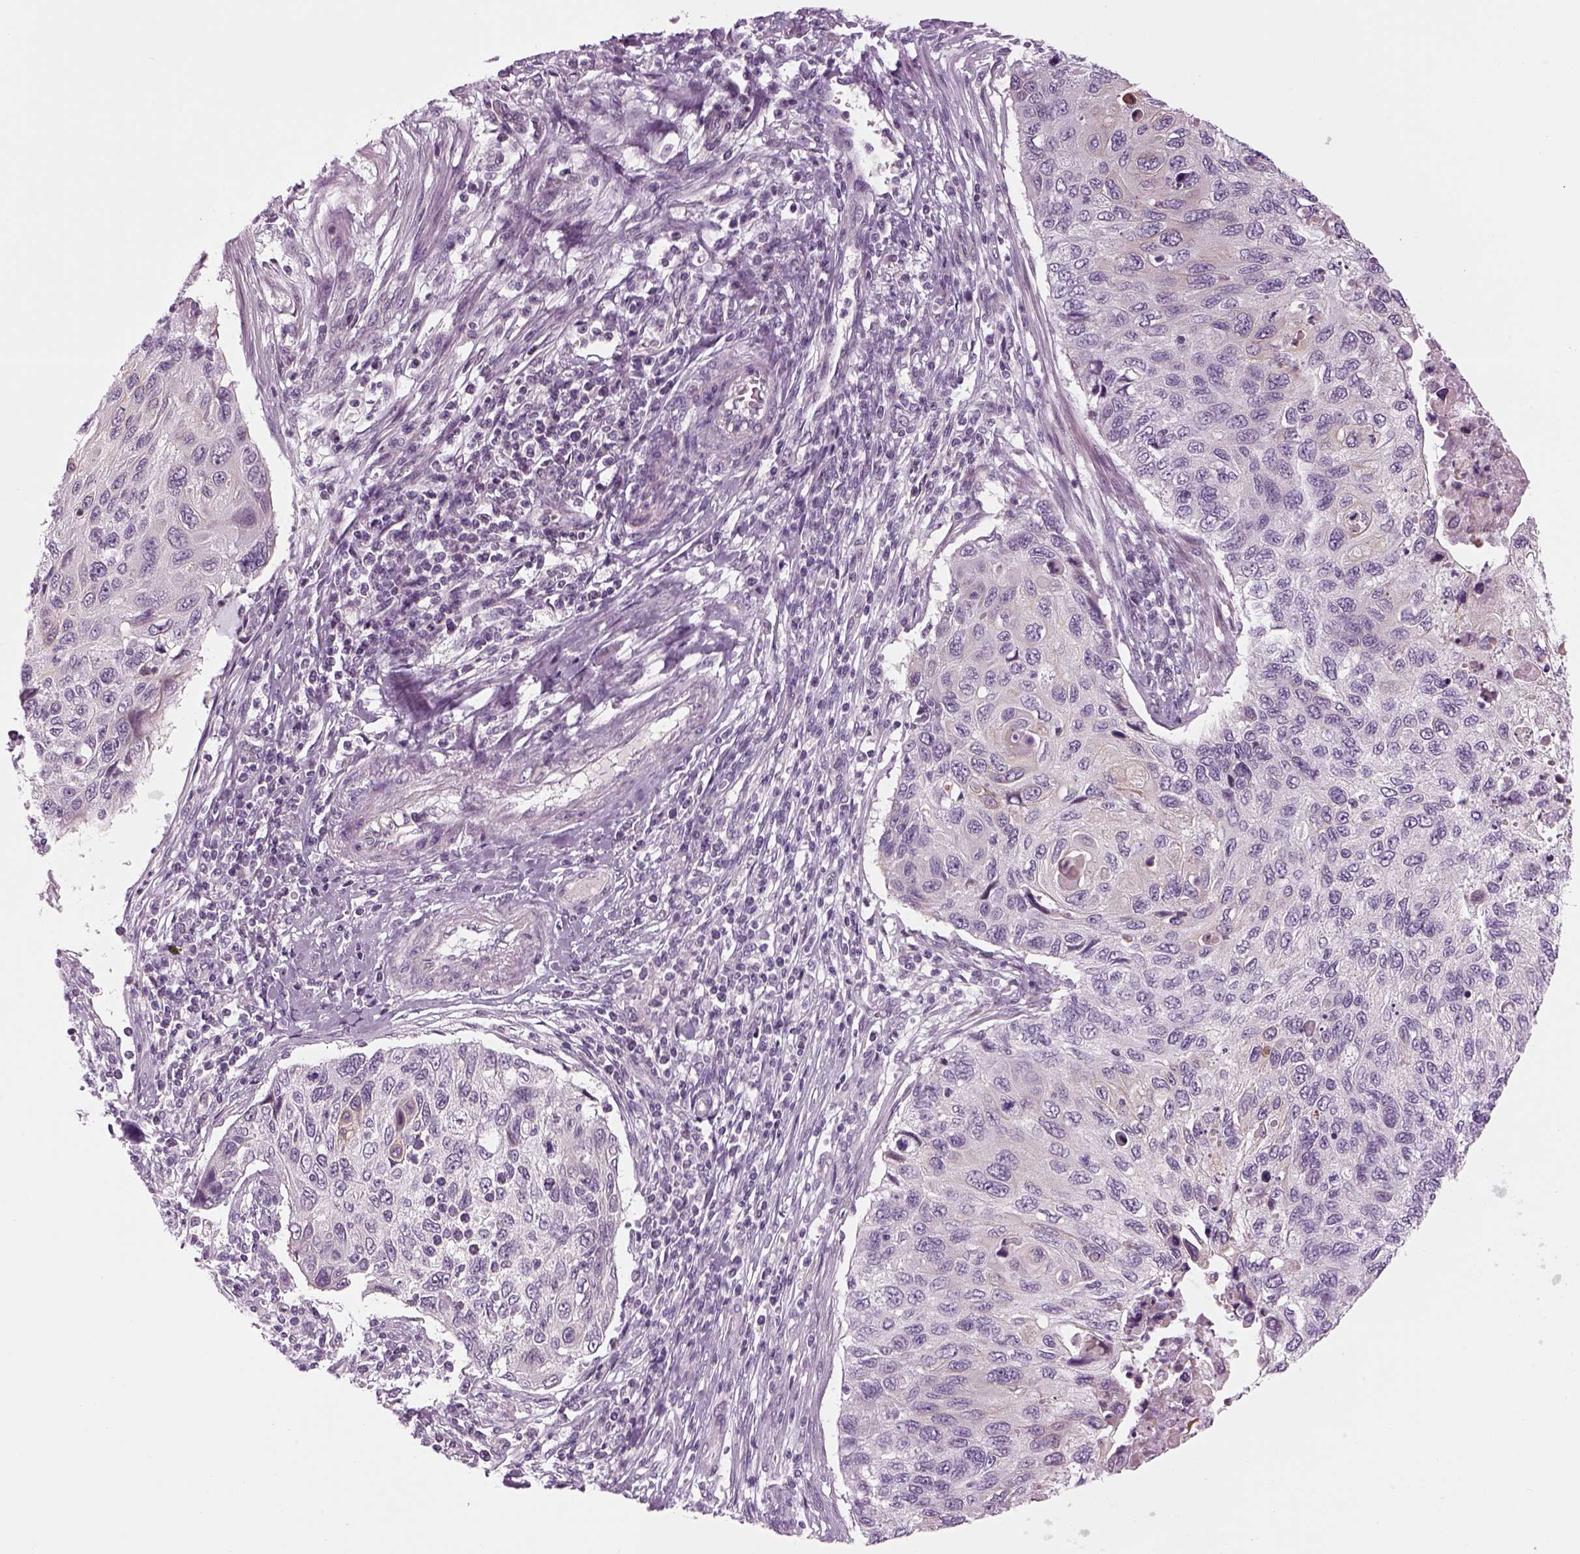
{"staining": {"intensity": "negative", "quantity": "none", "location": "none"}, "tissue": "cervical cancer", "cell_type": "Tumor cells", "image_type": "cancer", "snomed": [{"axis": "morphology", "description": "Squamous cell carcinoma, NOS"}, {"axis": "topography", "description": "Cervix"}], "caption": "IHC micrograph of human cervical cancer stained for a protein (brown), which reveals no staining in tumor cells.", "gene": "LRRIQ3", "patient": {"sex": "female", "age": 70}}